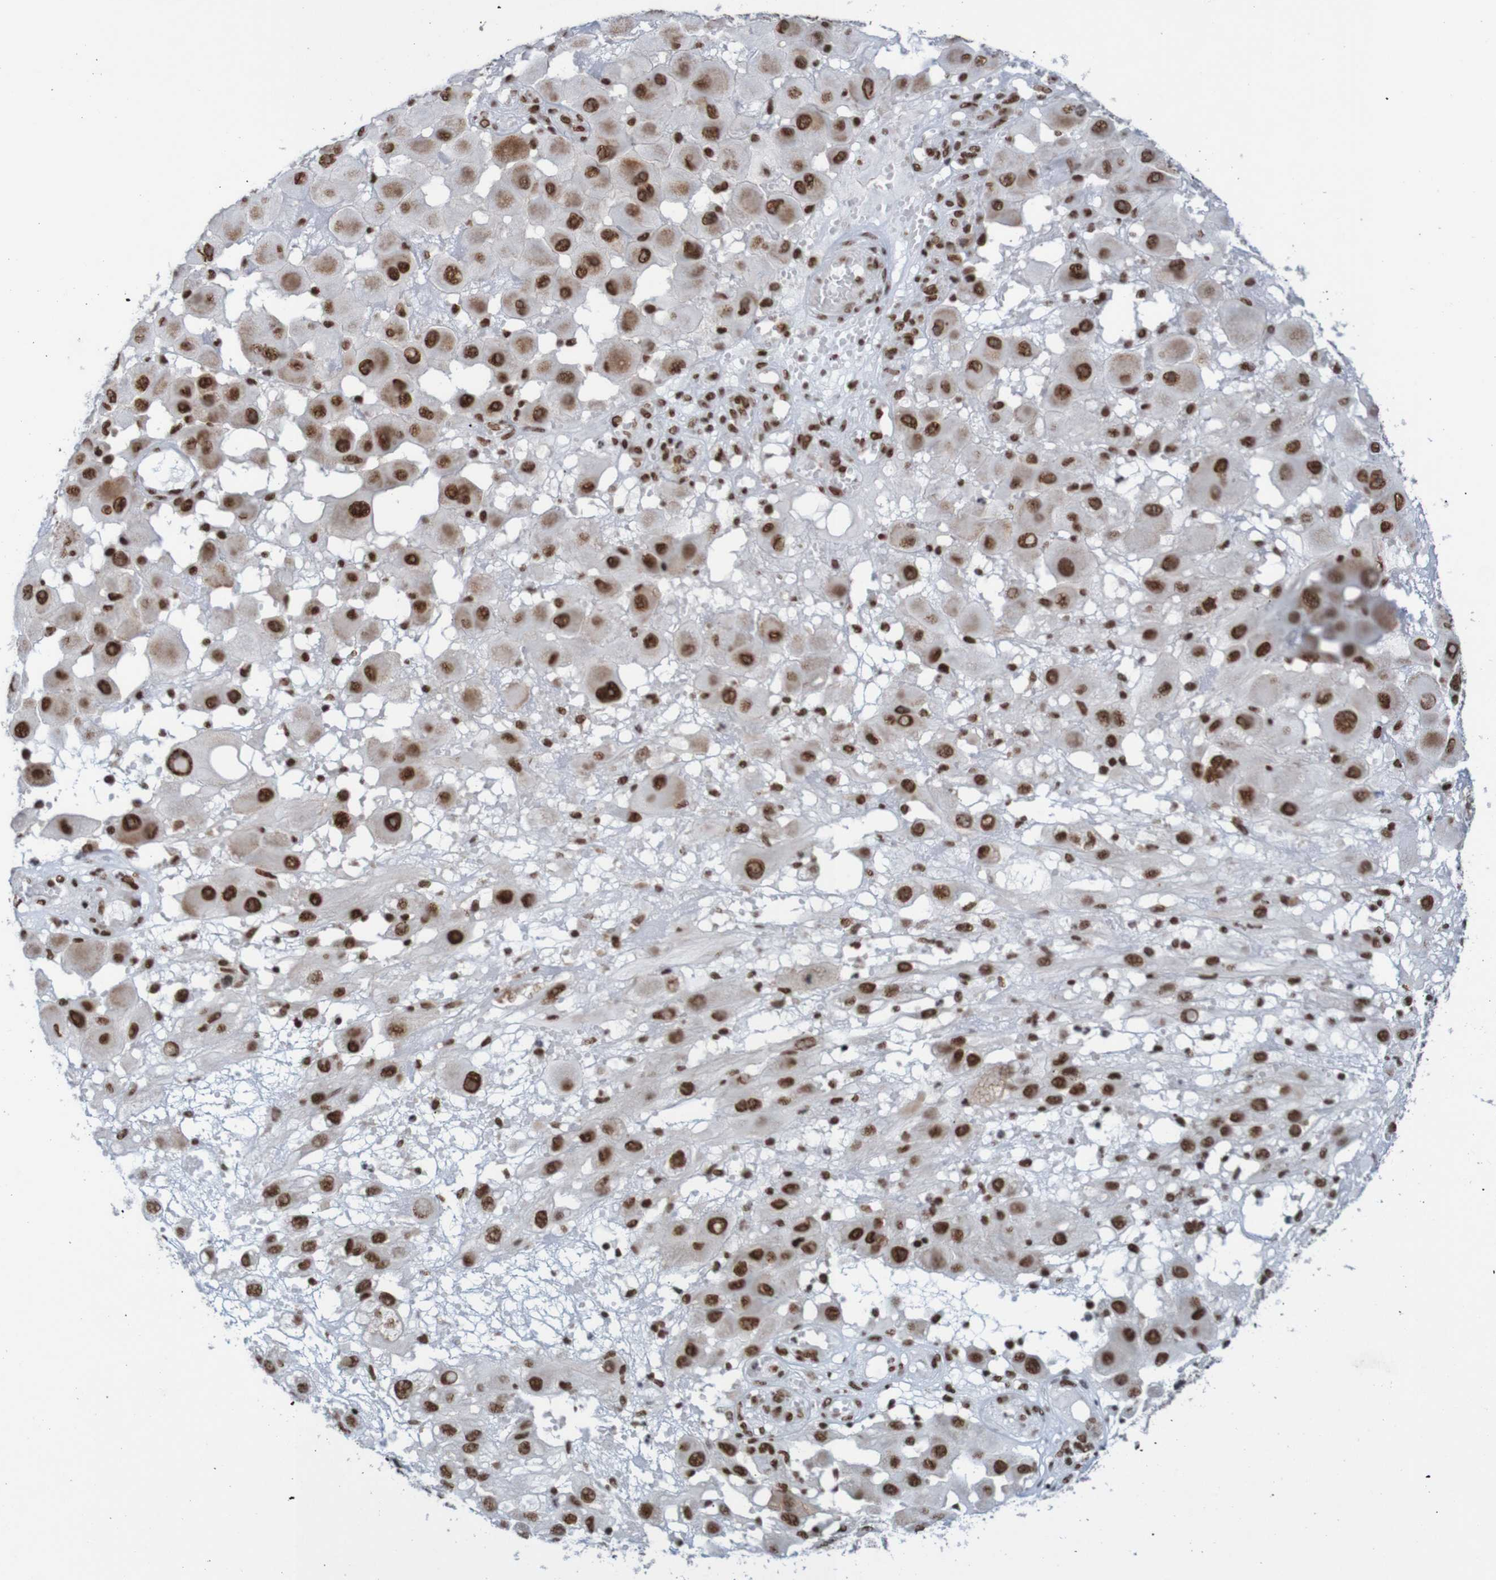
{"staining": {"intensity": "strong", "quantity": ">75%", "location": "nuclear"}, "tissue": "melanoma", "cell_type": "Tumor cells", "image_type": "cancer", "snomed": [{"axis": "morphology", "description": "Malignant melanoma, NOS"}, {"axis": "topography", "description": "Skin"}], "caption": "Malignant melanoma stained for a protein shows strong nuclear positivity in tumor cells.", "gene": "THRAP3", "patient": {"sex": "female", "age": 81}}